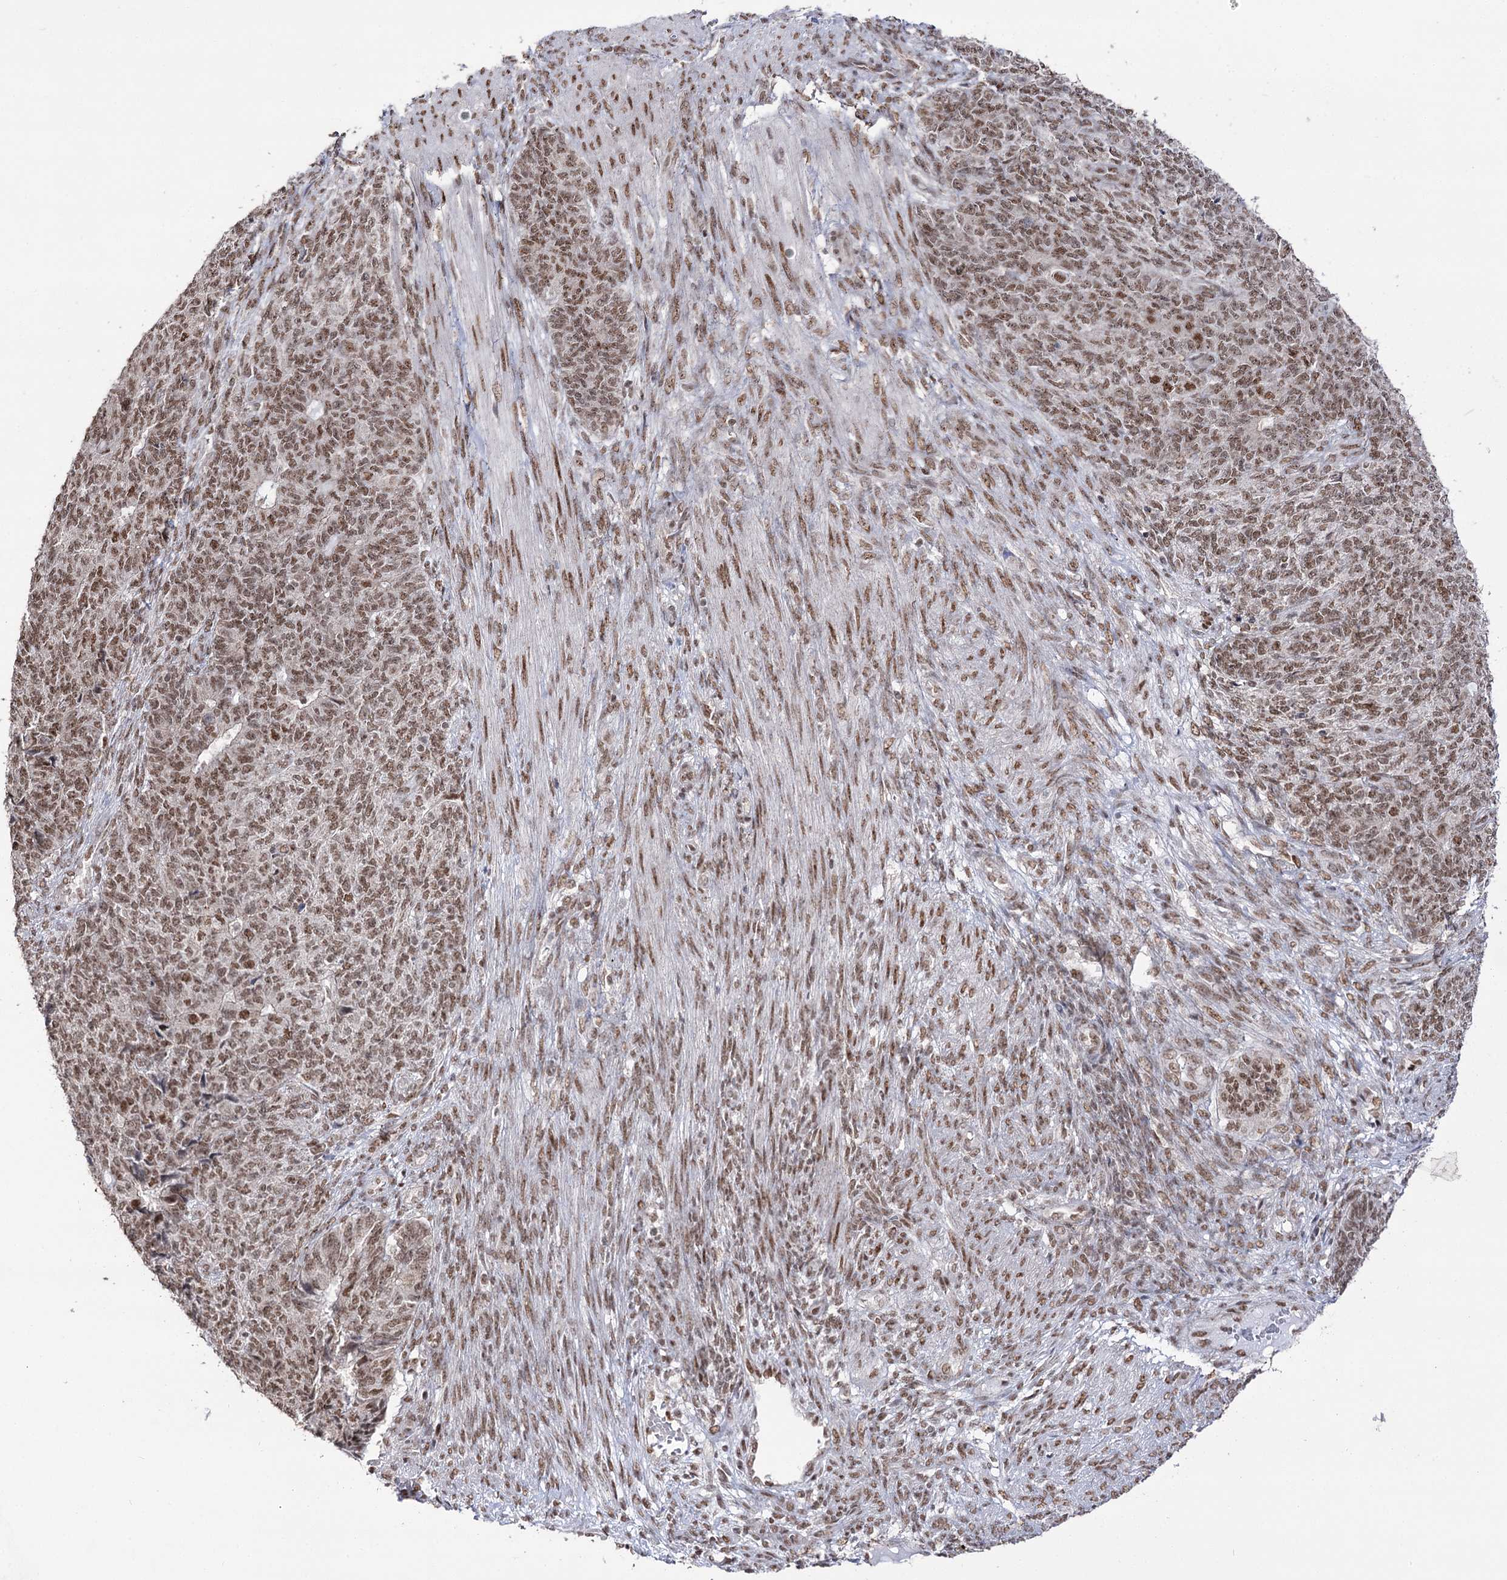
{"staining": {"intensity": "moderate", "quantity": ">75%", "location": "nuclear"}, "tissue": "endometrial cancer", "cell_type": "Tumor cells", "image_type": "cancer", "snomed": [{"axis": "morphology", "description": "Adenocarcinoma, NOS"}, {"axis": "topography", "description": "Endometrium"}], "caption": "Endometrial cancer stained with a protein marker shows moderate staining in tumor cells.", "gene": "VGLL4", "patient": {"sex": "female", "age": 32}}